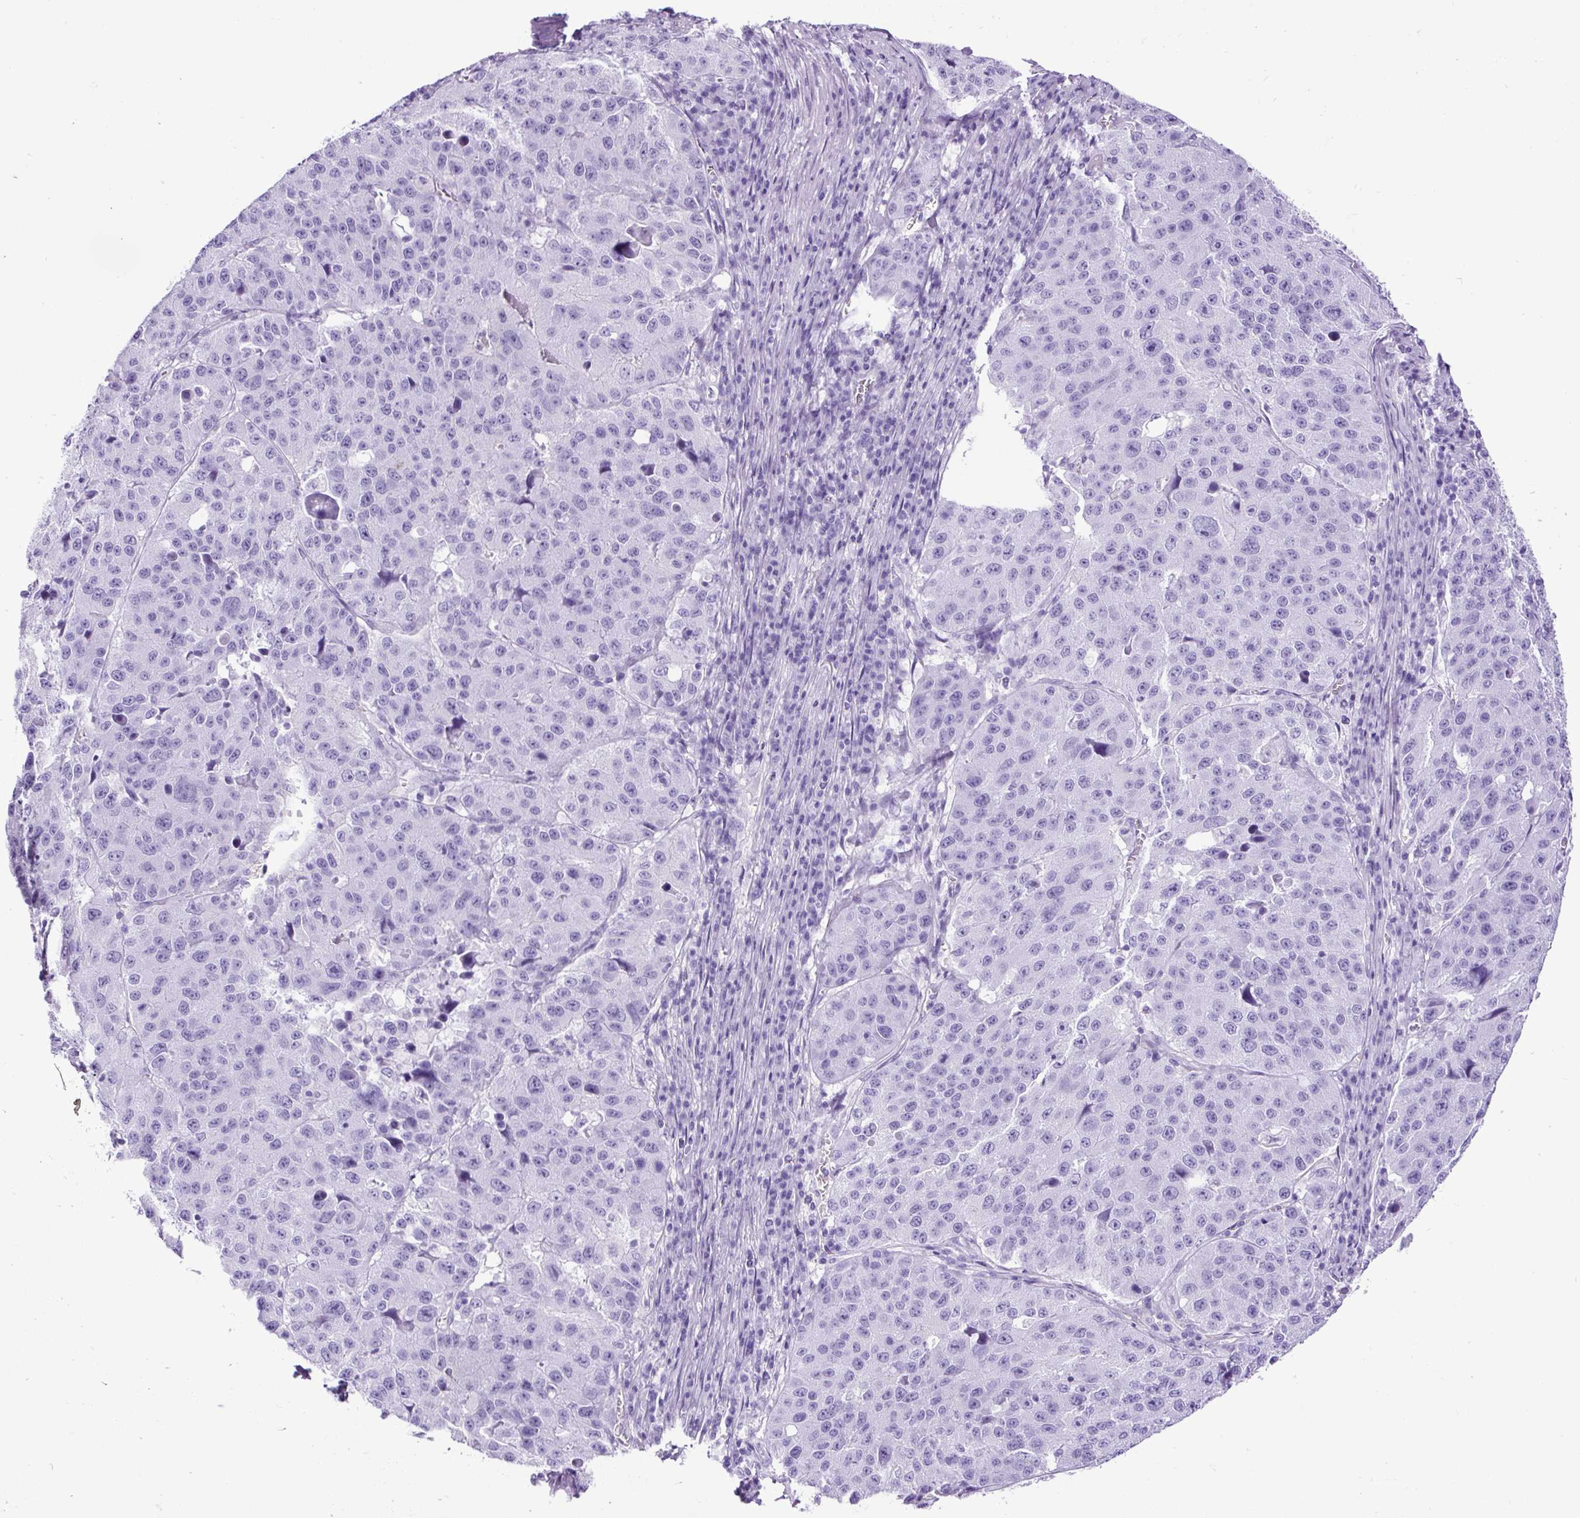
{"staining": {"intensity": "negative", "quantity": "none", "location": "none"}, "tissue": "stomach cancer", "cell_type": "Tumor cells", "image_type": "cancer", "snomed": [{"axis": "morphology", "description": "Adenocarcinoma, NOS"}, {"axis": "topography", "description": "Stomach"}], "caption": "The immunohistochemistry image has no significant staining in tumor cells of adenocarcinoma (stomach) tissue.", "gene": "CEL", "patient": {"sex": "male", "age": 71}}